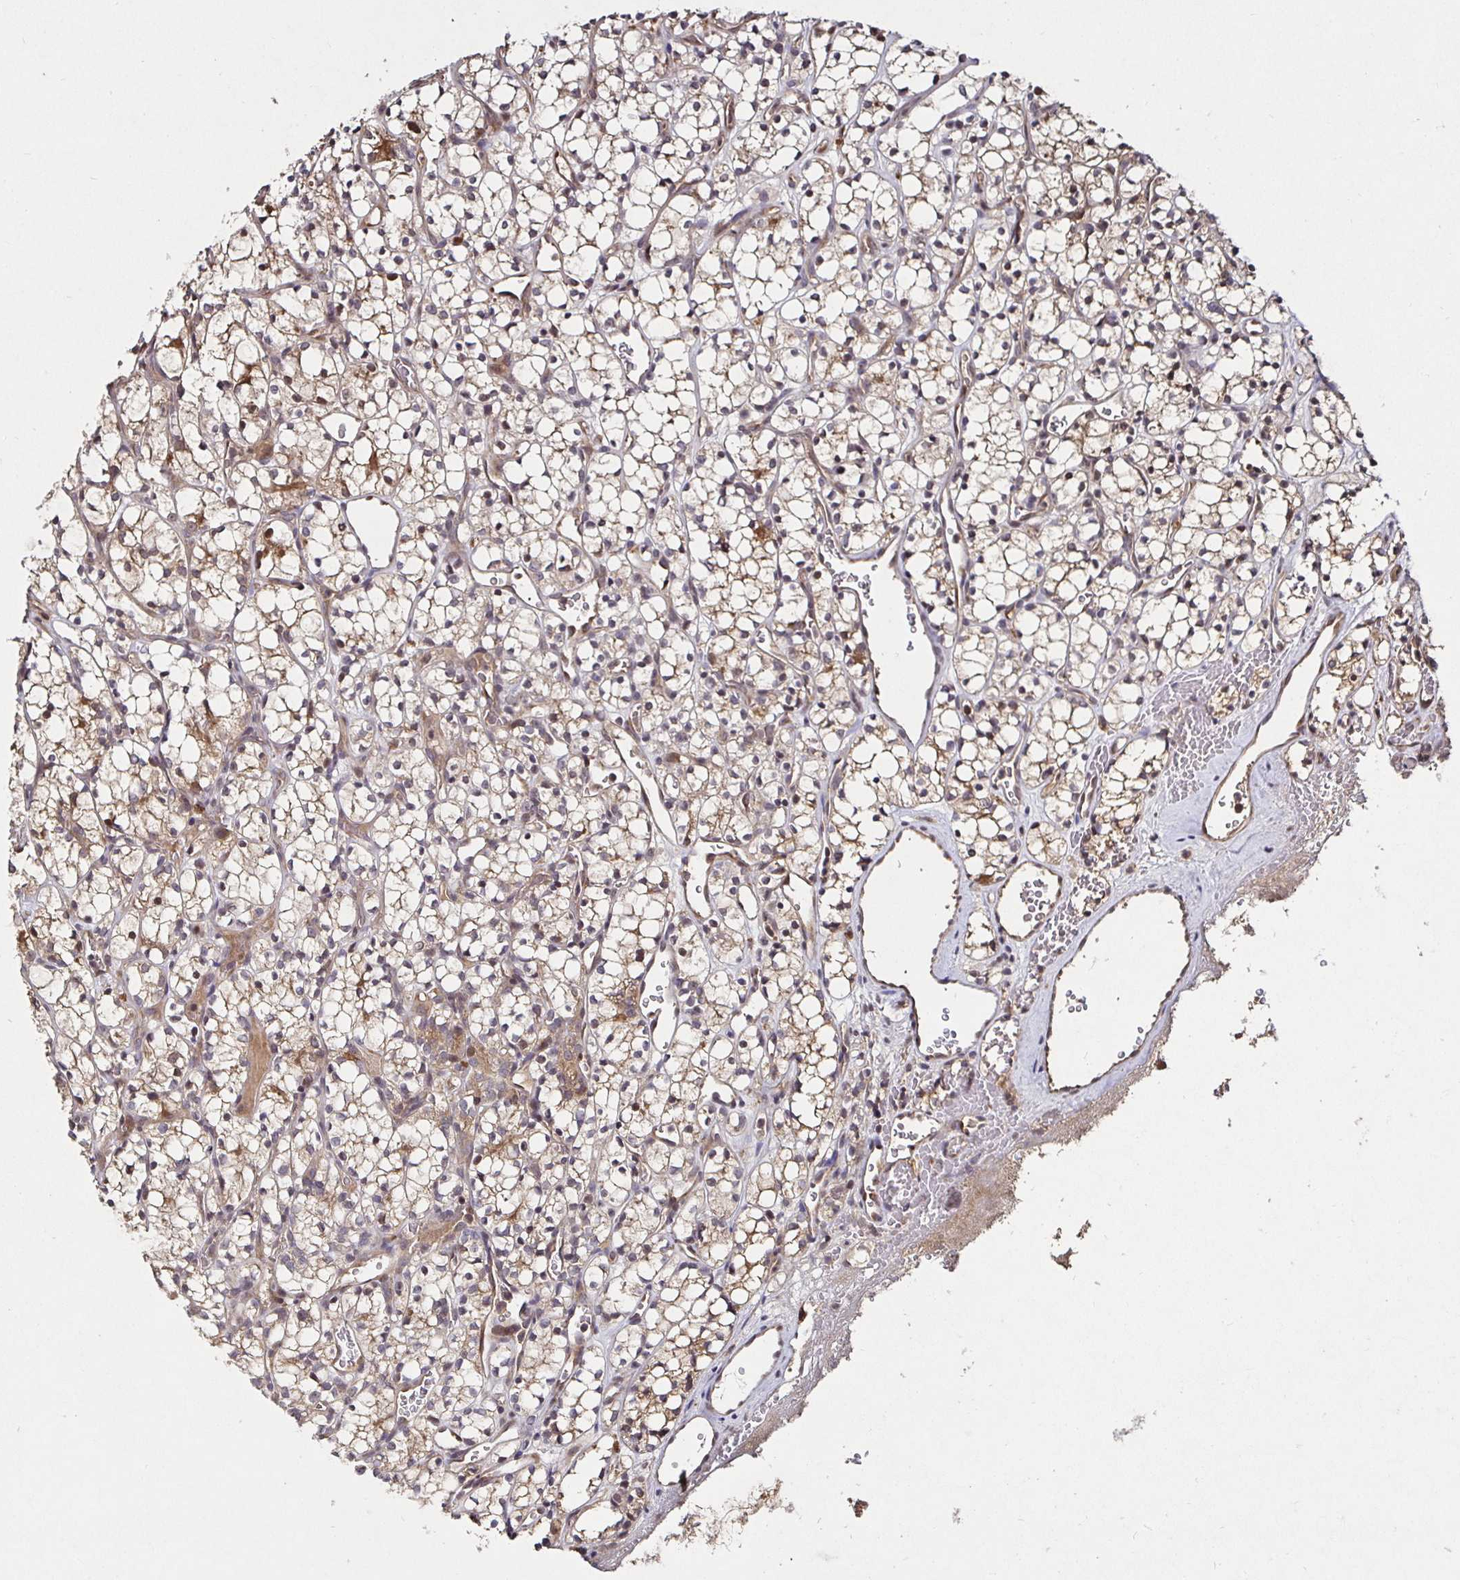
{"staining": {"intensity": "weak", "quantity": ">75%", "location": "cytoplasmic/membranous"}, "tissue": "renal cancer", "cell_type": "Tumor cells", "image_type": "cancer", "snomed": [{"axis": "morphology", "description": "Adenocarcinoma, NOS"}, {"axis": "topography", "description": "Kidney"}], "caption": "Human renal cancer (adenocarcinoma) stained for a protein (brown) demonstrates weak cytoplasmic/membranous positive staining in about >75% of tumor cells.", "gene": "SMYD3", "patient": {"sex": "female", "age": 69}}